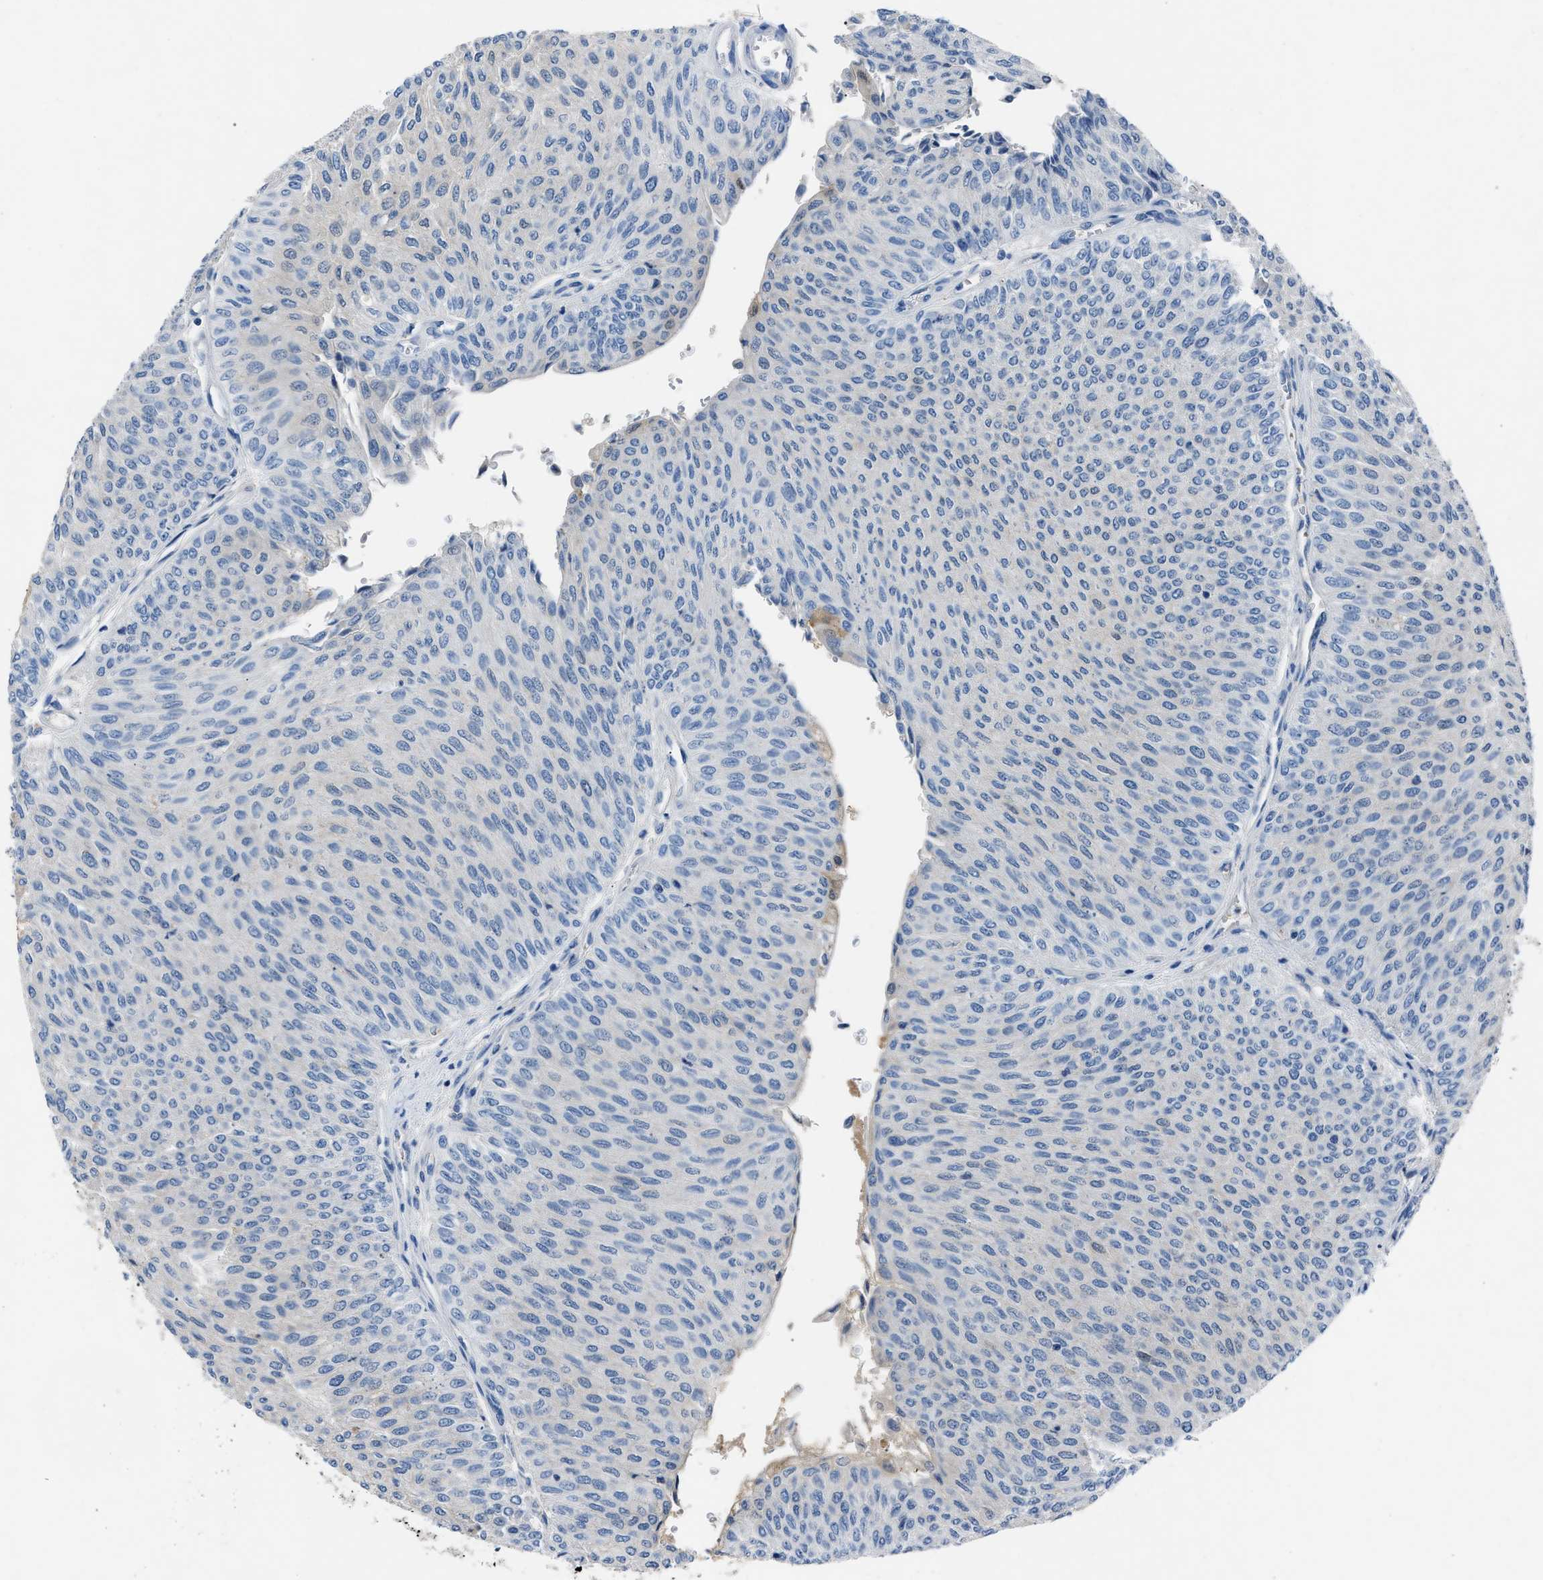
{"staining": {"intensity": "negative", "quantity": "none", "location": "none"}, "tissue": "urothelial cancer", "cell_type": "Tumor cells", "image_type": "cancer", "snomed": [{"axis": "morphology", "description": "Urothelial carcinoma, Low grade"}, {"axis": "topography", "description": "Urinary bladder"}], "caption": "Image shows no protein staining in tumor cells of urothelial carcinoma (low-grade) tissue. (IHC, brightfield microscopy, high magnification).", "gene": "DNAAF5", "patient": {"sex": "male", "age": 78}}